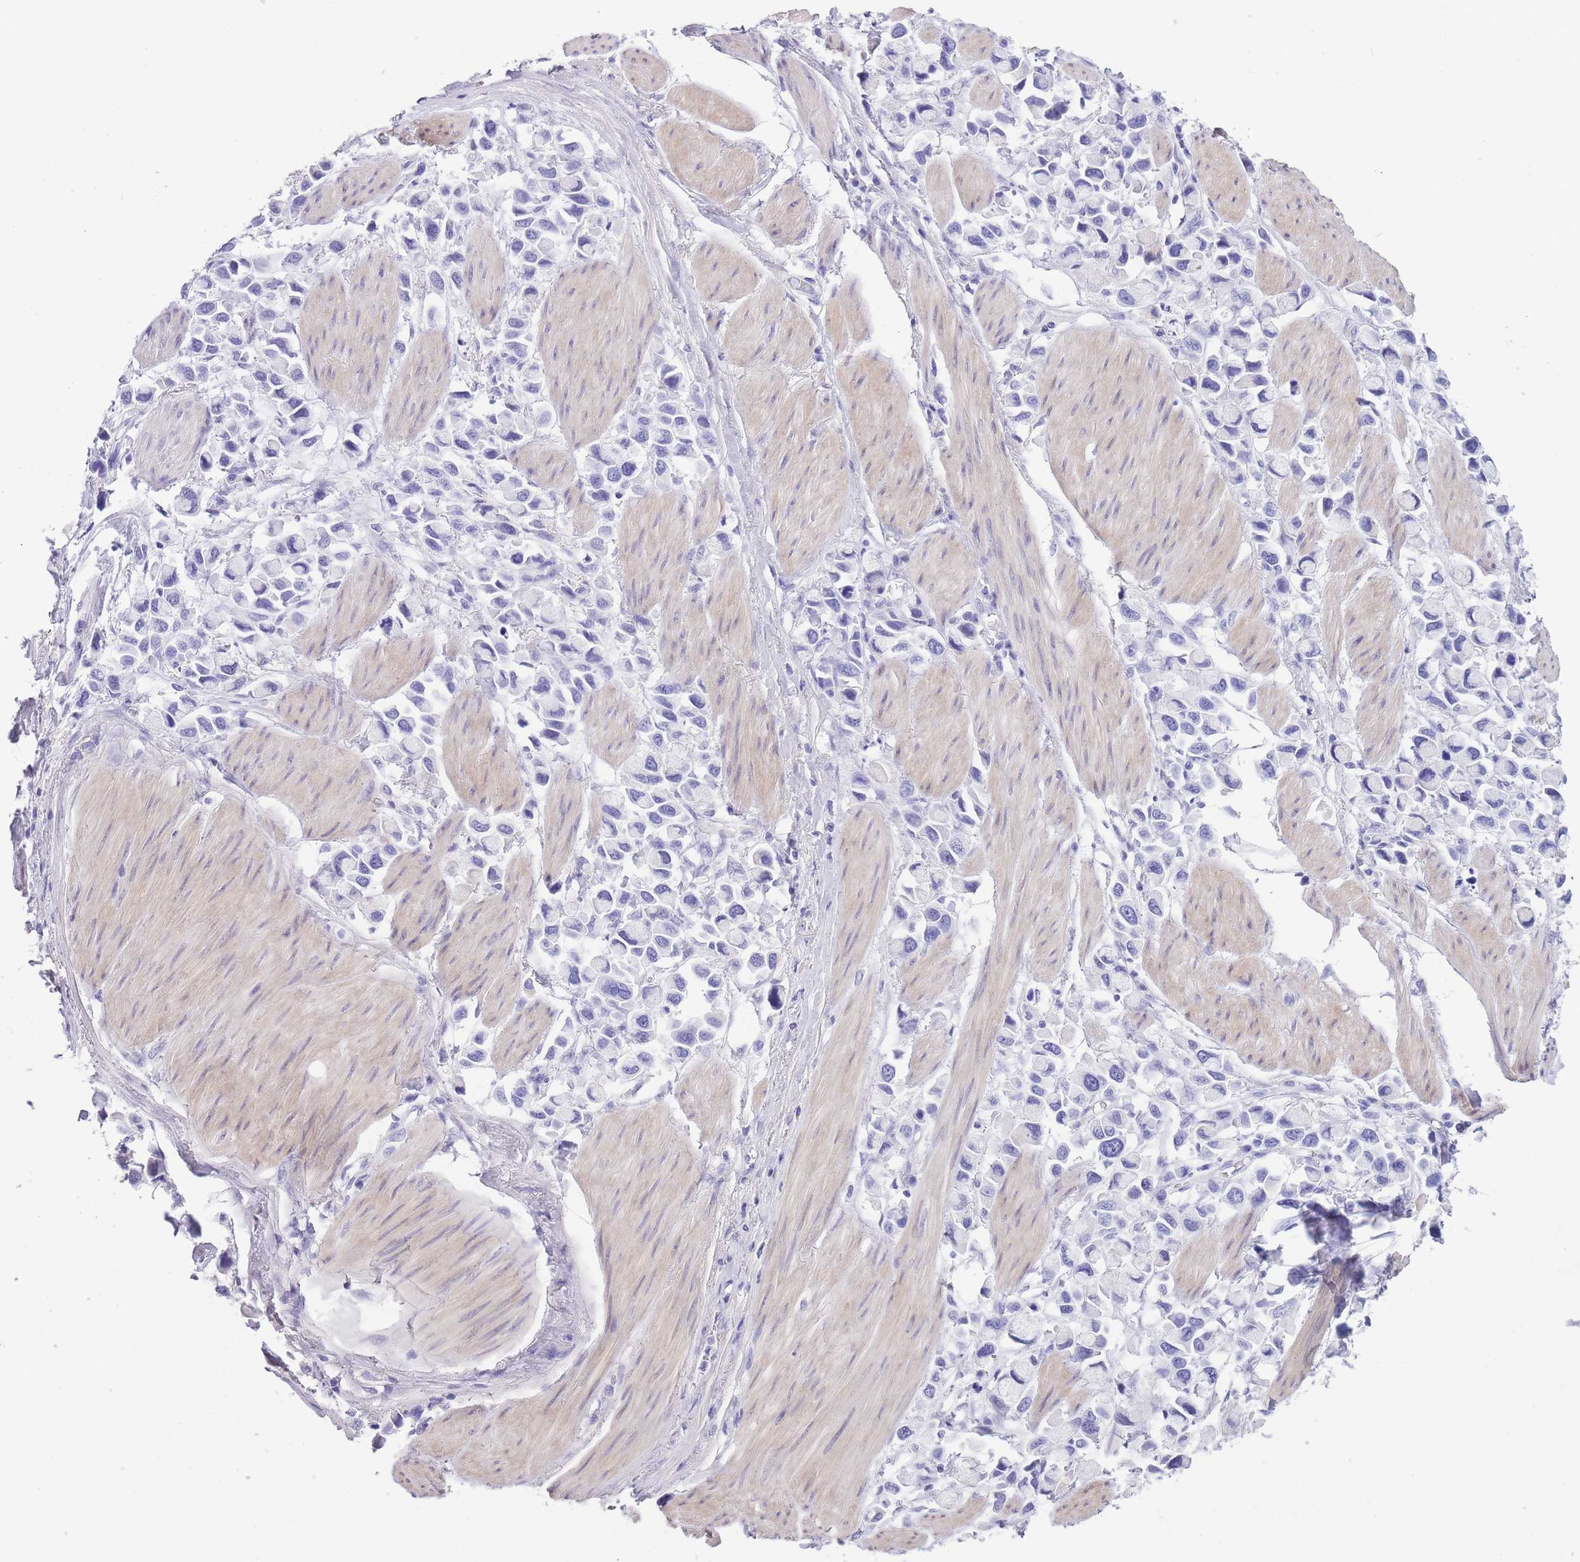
{"staining": {"intensity": "negative", "quantity": "none", "location": "none"}, "tissue": "stomach cancer", "cell_type": "Tumor cells", "image_type": "cancer", "snomed": [{"axis": "morphology", "description": "Adenocarcinoma, NOS"}, {"axis": "topography", "description": "Stomach"}], "caption": "An image of human stomach cancer (adenocarcinoma) is negative for staining in tumor cells.", "gene": "RAI2", "patient": {"sex": "female", "age": 81}}